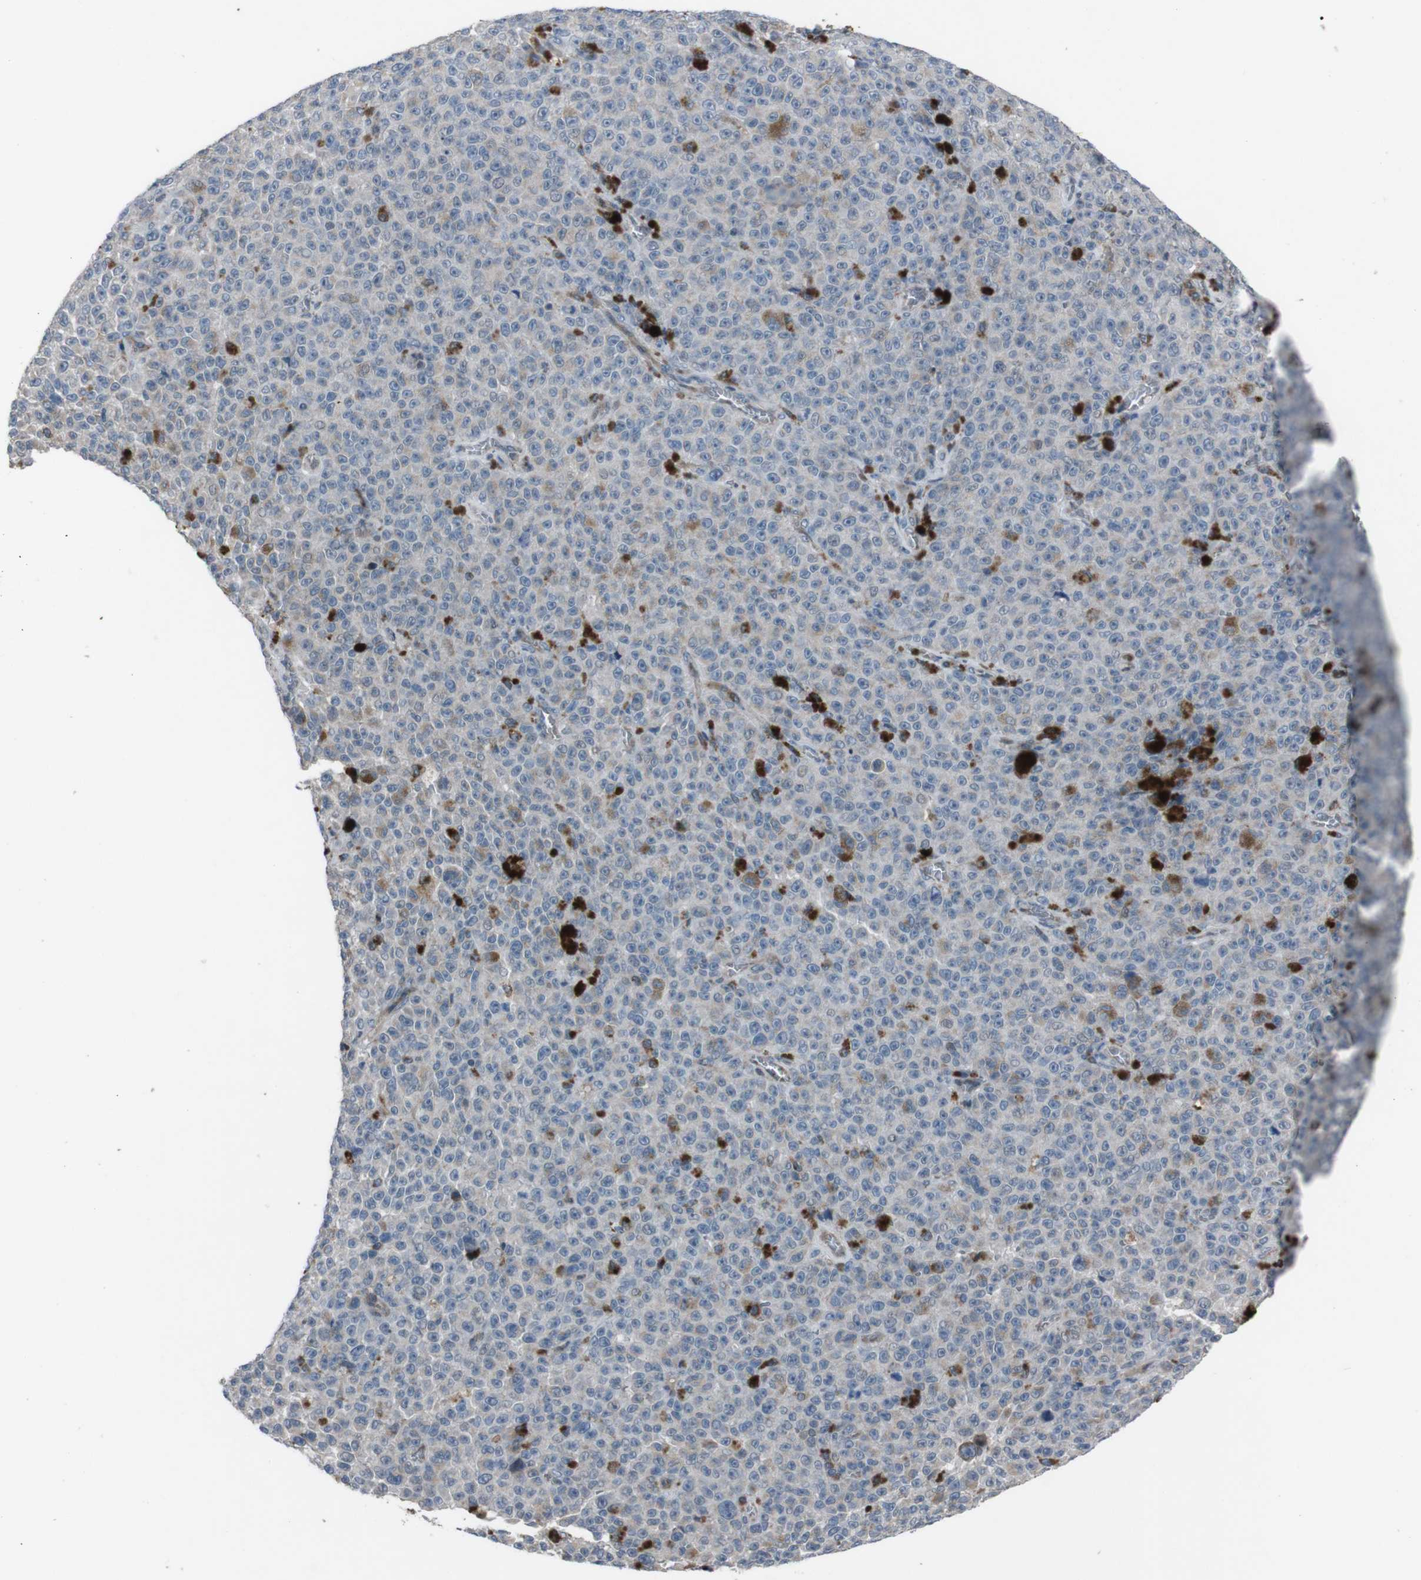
{"staining": {"intensity": "moderate", "quantity": "<25%", "location": "cytoplasmic/membranous"}, "tissue": "melanoma", "cell_type": "Tumor cells", "image_type": "cancer", "snomed": [{"axis": "morphology", "description": "Malignant melanoma, NOS"}, {"axis": "topography", "description": "Skin"}], "caption": "High-power microscopy captured an IHC image of malignant melanoma, revealing moderate cytoplasmic/membranous expression in about <25% of tumor cells.", "gene": "EFNA5", "patient": {"sex": "female", "age": 82}}